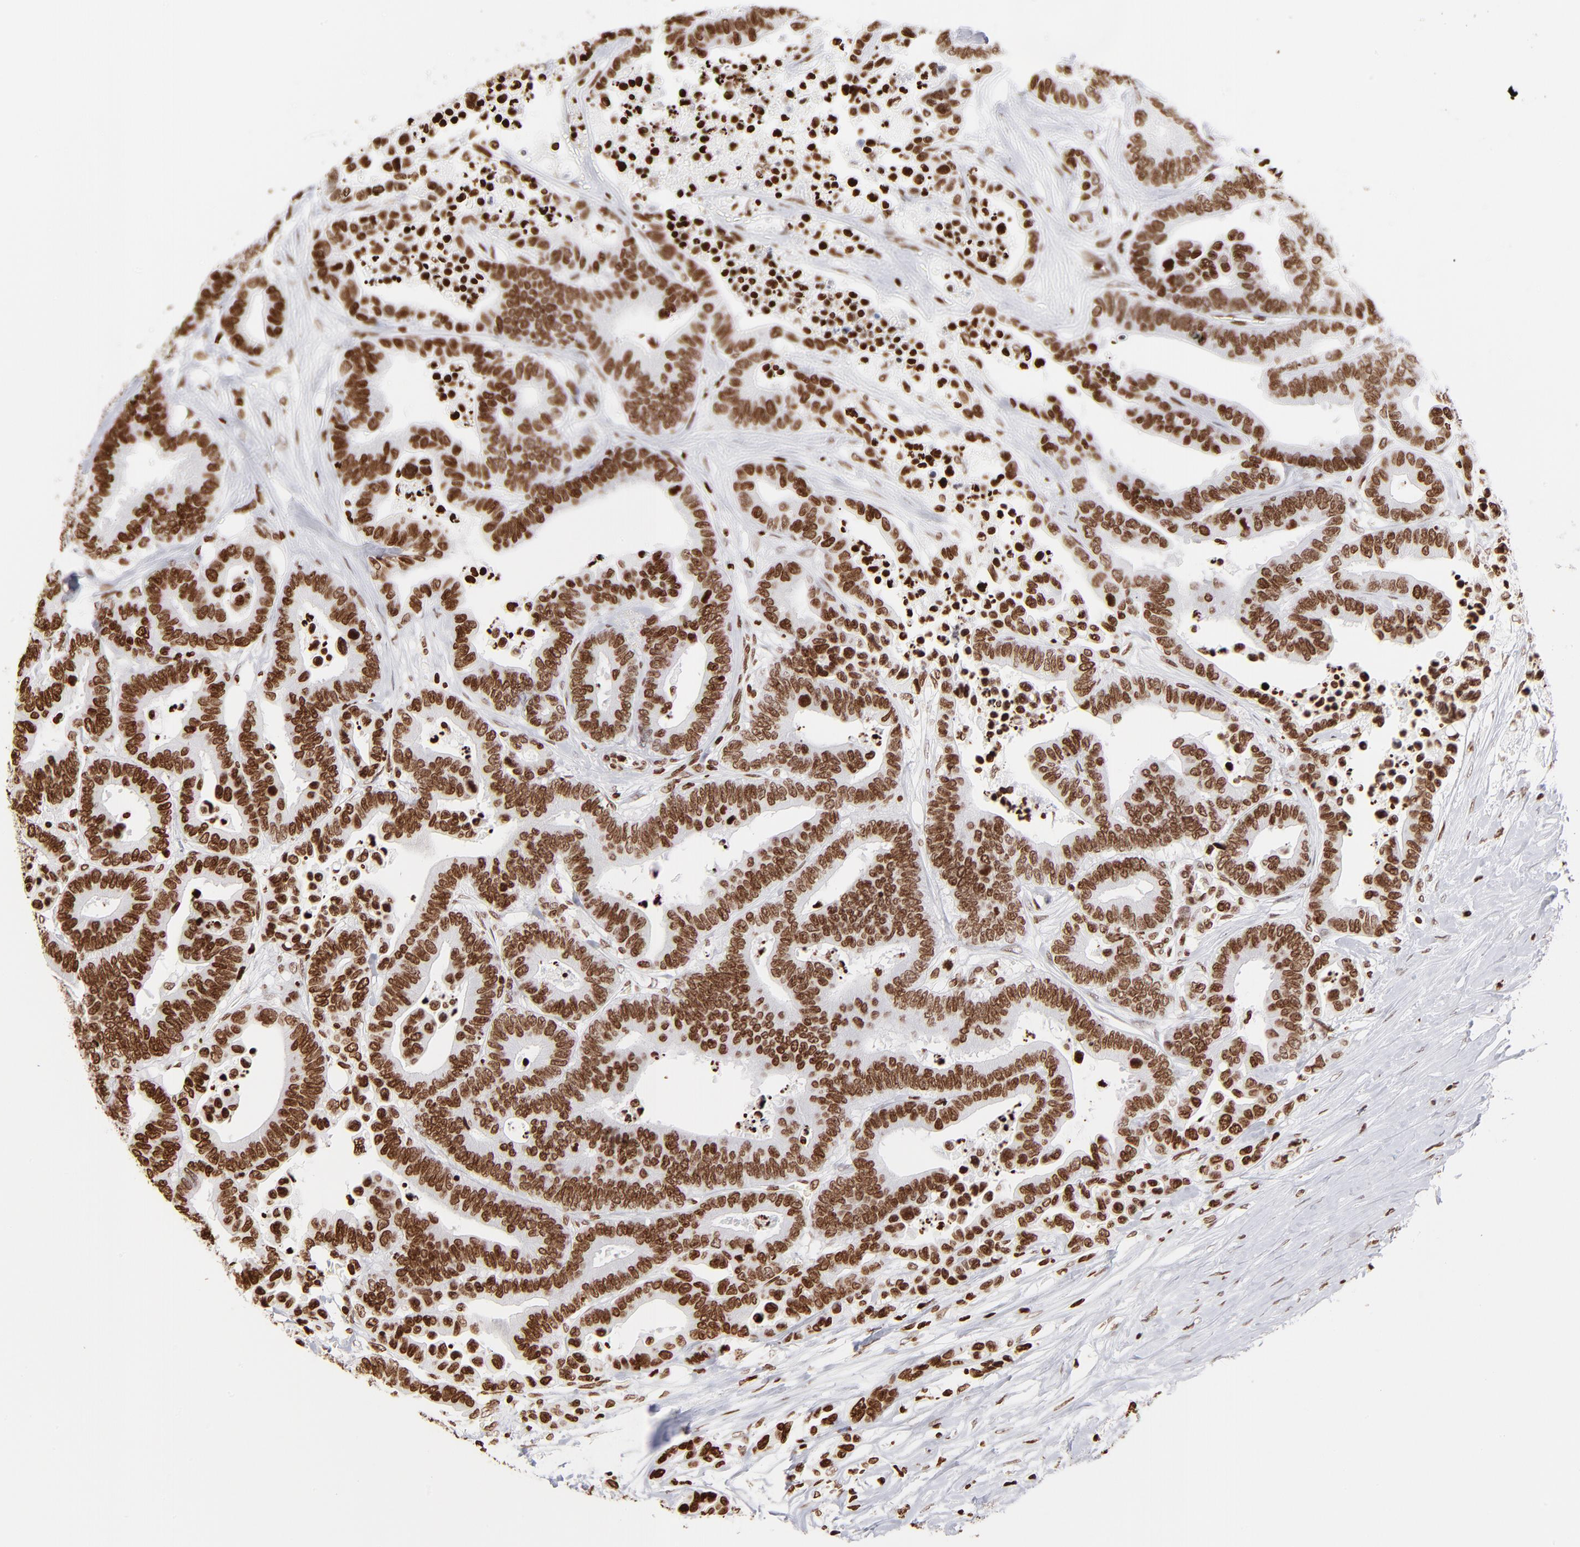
{"staining": {"intensity": "strong", "quantity": ">75%", "location": "nuclear"}, "tissue": "colorectal cancer", "cell_type": "Tumor cells", "image_type": "cancer", "snomed": [{"axis": "morphology", "description": "Adenocarcinoma, NOS"}, {"axis": "topography", "description": "Colon"}], "caption": "Protein staining of colorectal cancer tissue shows strong nuclear staining in about >75% of tumor cells.", "gene": "RTL4", "patient": {"sex": "male", "age": 82}}